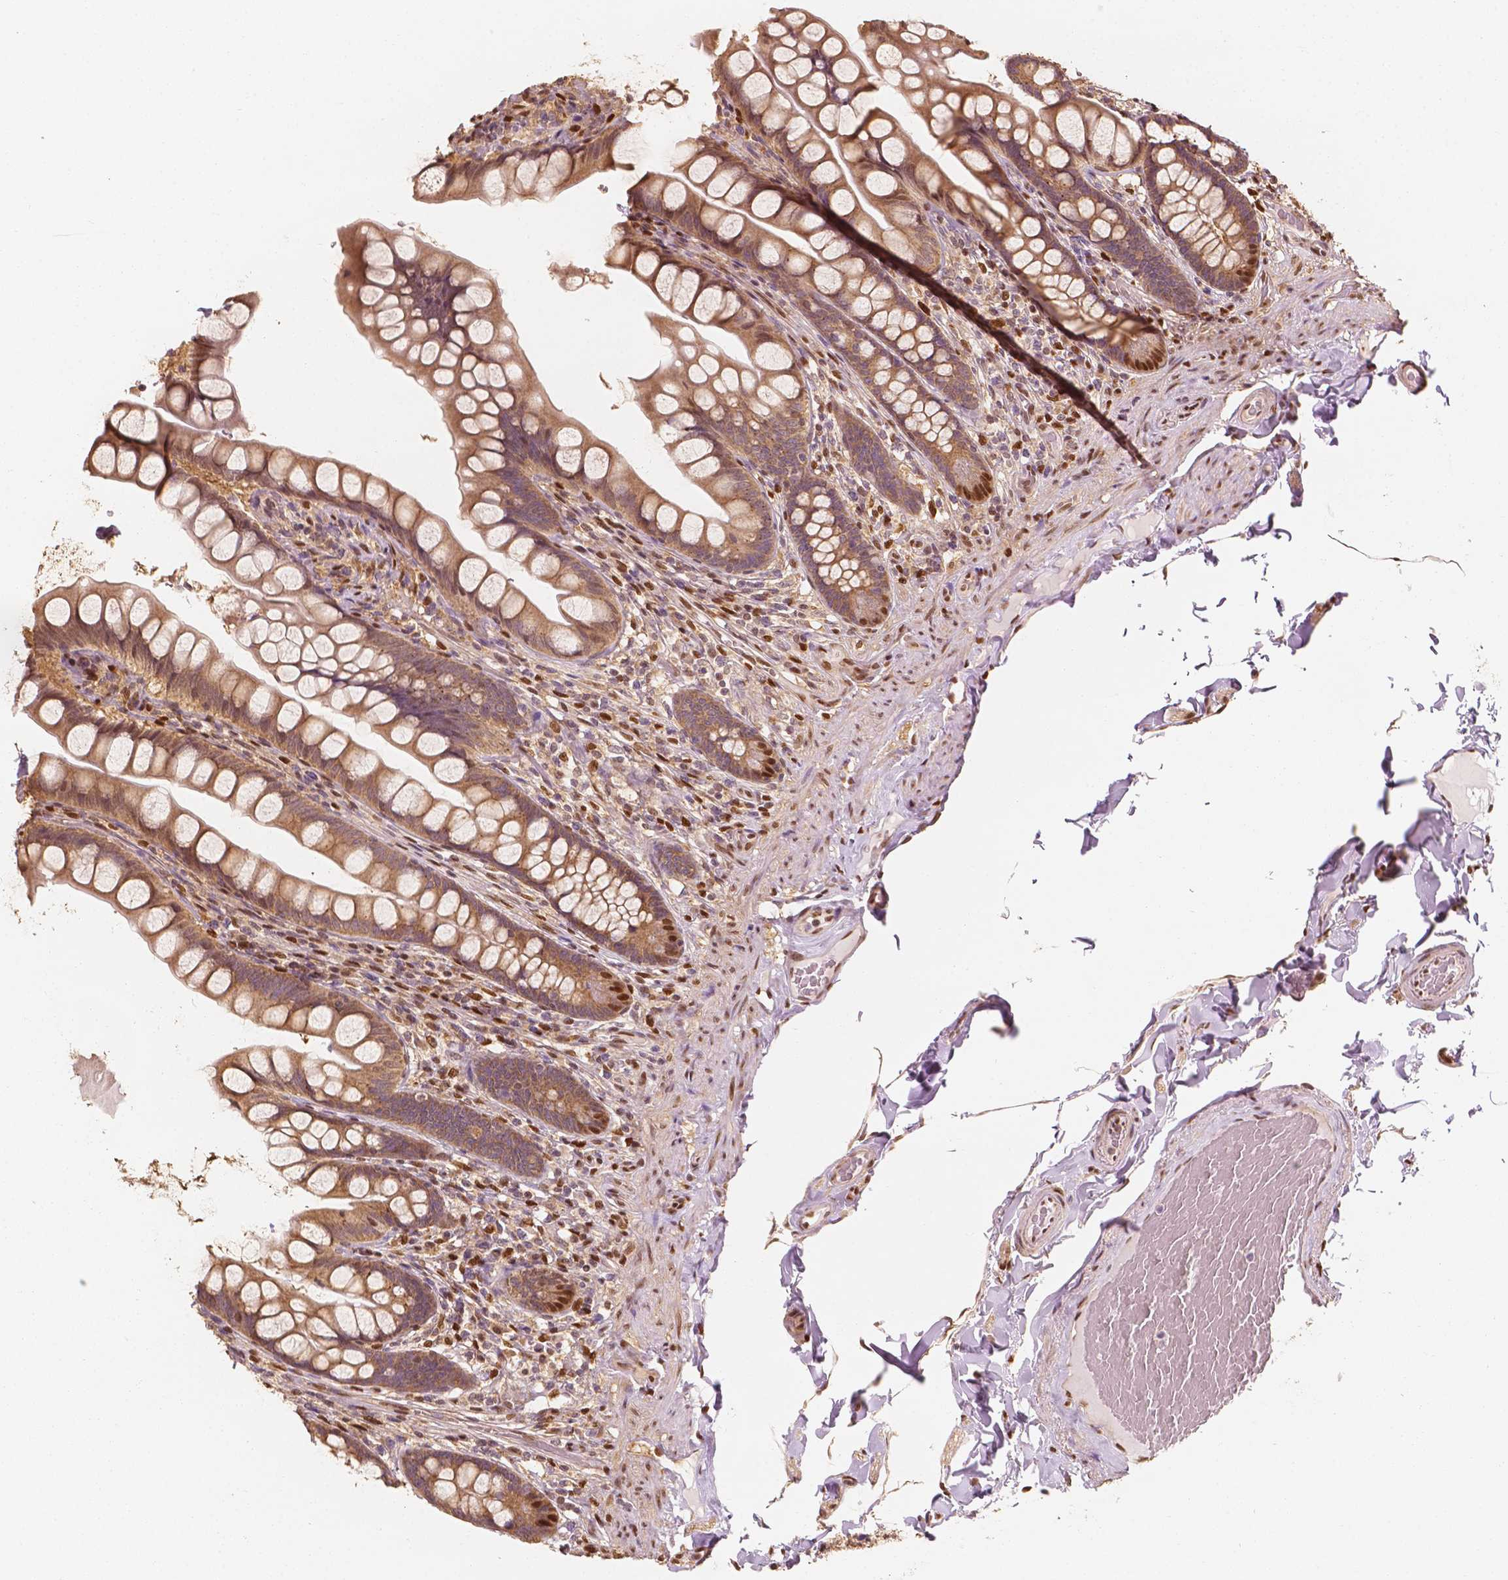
{"staining": {"intensity": "moderate", "quantity": ">75%", "location": "cytoplasmic/membranous,nuclear"}, "tissue": "small intestine", "cell_type": "Glandular cells", "image_type": "normal", "snomed": [{"axis": "morphology", "description": "Normal tissue, NOS"}, {"axis": "topography", "description": "Small intestine"}], "caption": "Protein staining of normal small intestine displays moderate cytoplasmic/membranous,nuclear expression in approximately >75% of glandular cells. Immunohistochemistry stains the protein of interest in brown and the nuclei are stained blue.", "gene": "TBC1D17", "patient": {"sex": "male", "age": 70}}